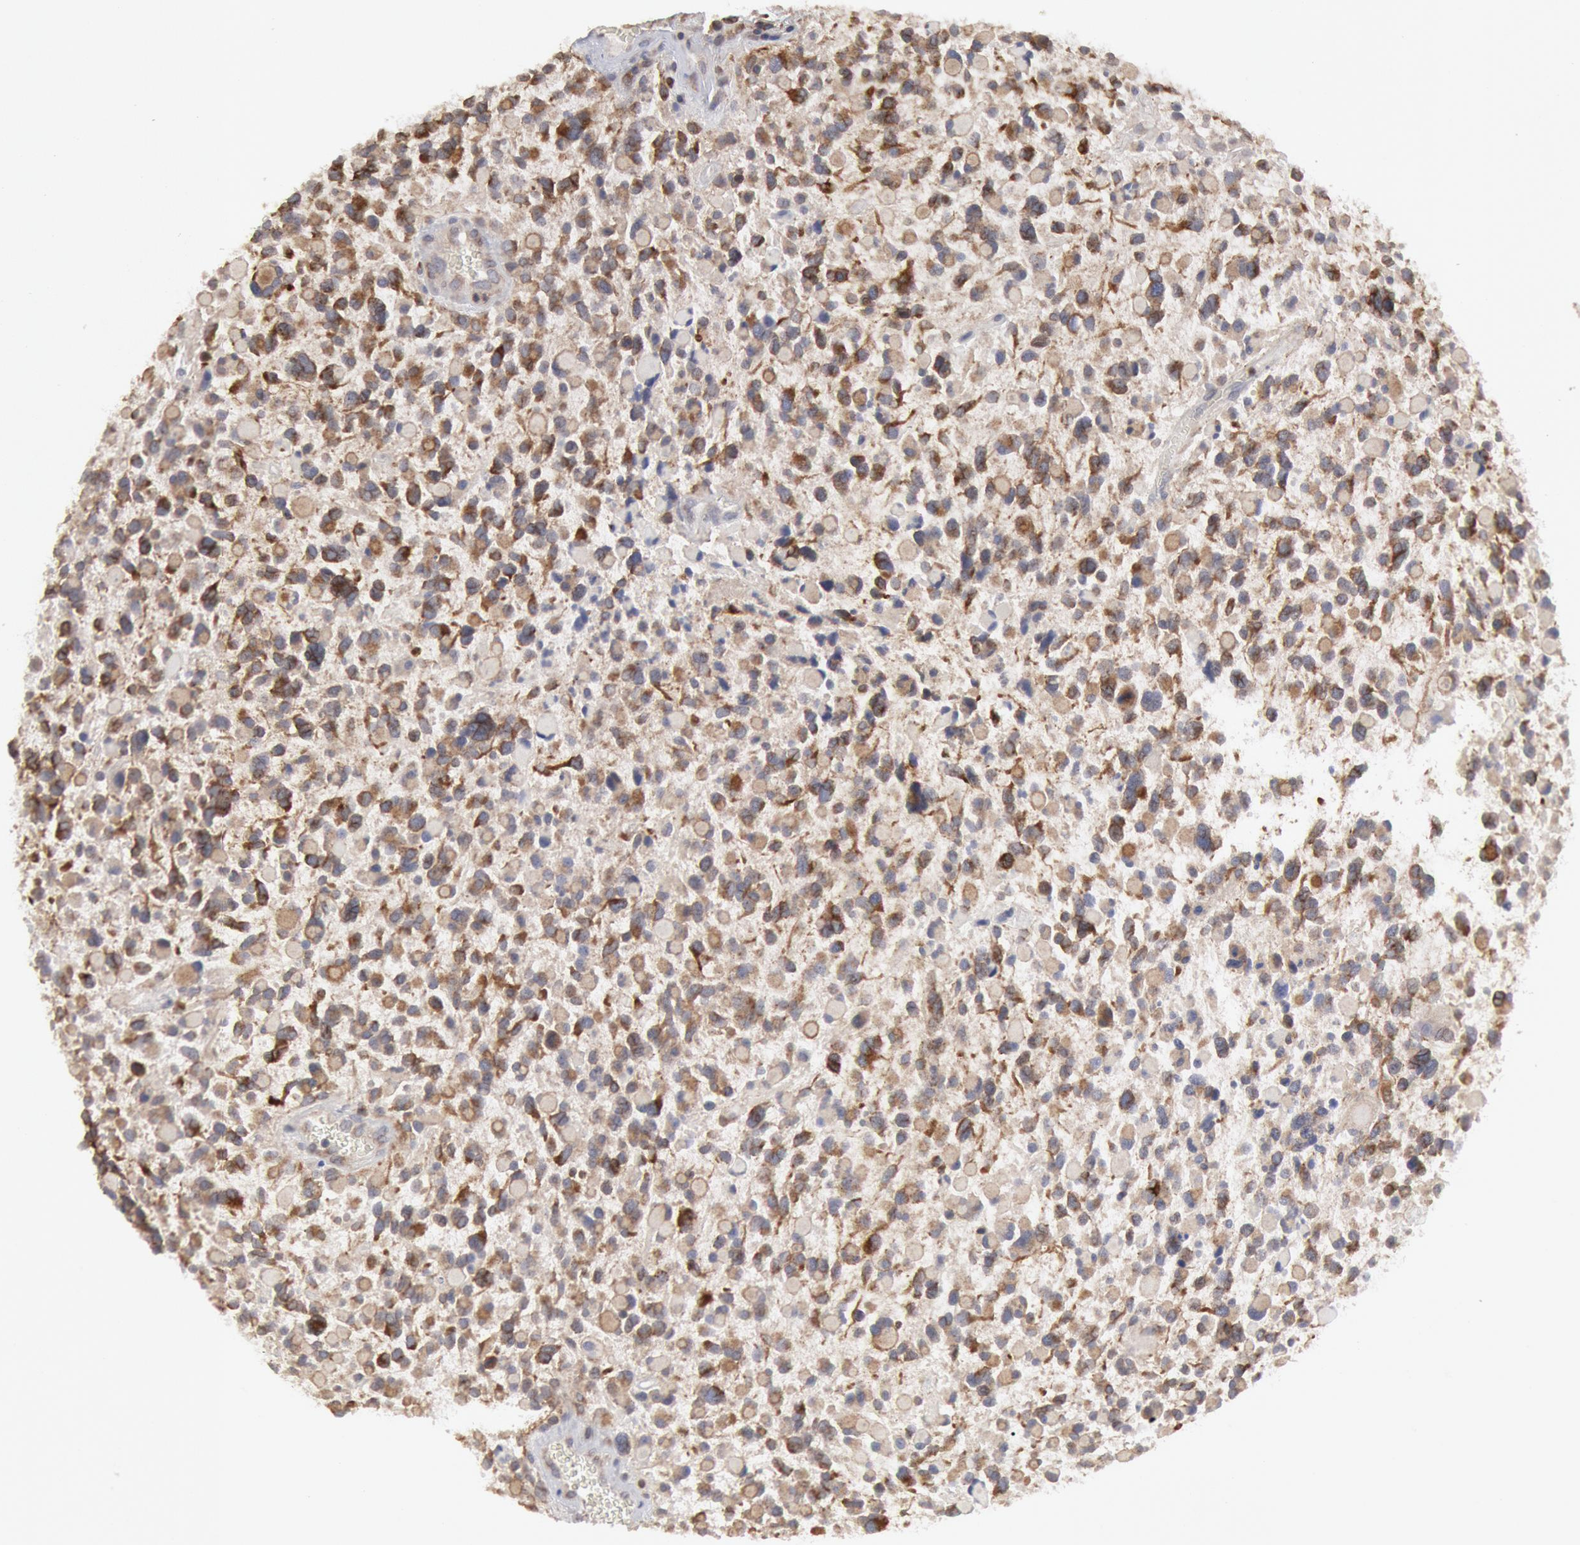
{"staining": {"intensity": "moderate", "quantity": "25%-75%", "location": "cytoplasmic/membranous"}, "tissue": "glioma", "cell_type": "Tumor cells", "image_type": "cancer", "snomed": [{"axis": "morphology", "description": "Glioma, malignant, High grade"}, {"axis": "topography", "description": "Brain"}], "caption": "Tumor cells show medium levels of moderate cytoplasmic/membranous staining in about 25%-75% of cells in high-grade glioma (malignant). (IHC, brightfield microscopy, high magnification).", "gene": "OSBPL8", "patient": {"sex": "female", "age": 37}}